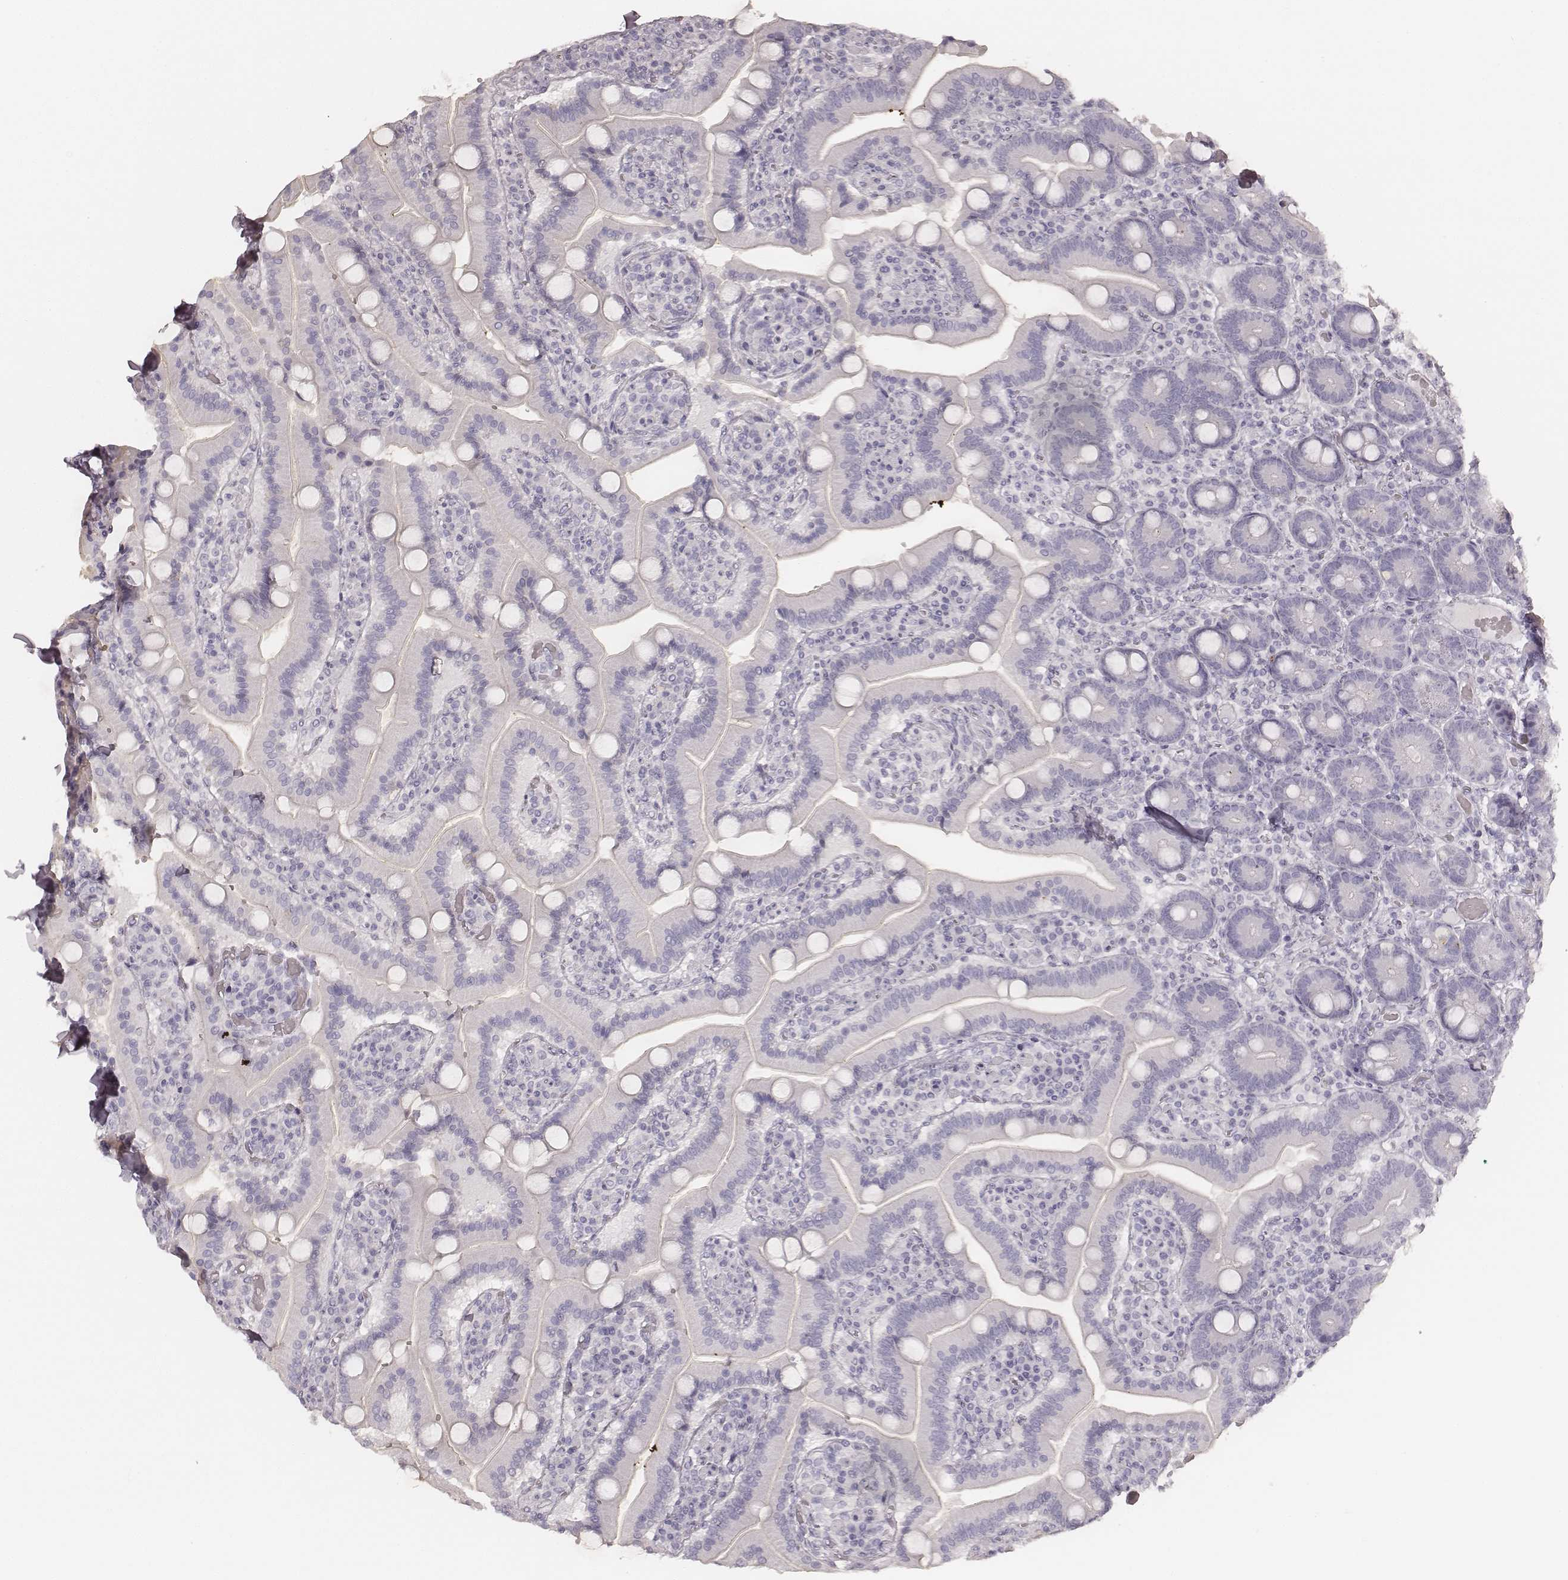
{"staining": {"intensity": "negative", "quantity": "none", "location": "none"}, "tissue": "duodenum", "cell_type": "Glandular cells", "image_type": "normal", "snomed": [{"axis": "morphology", "description": "Normal tissue, NOS"}, {"axis": "topography", "description": "Duodenum"}], "caption": "The IHC photomicrograph has no significant positivity in glandular cells of duodenum. Nuclei are stained in blue.", "gene": "KRT72", "patient": {"sex": "female", "age": 62}}